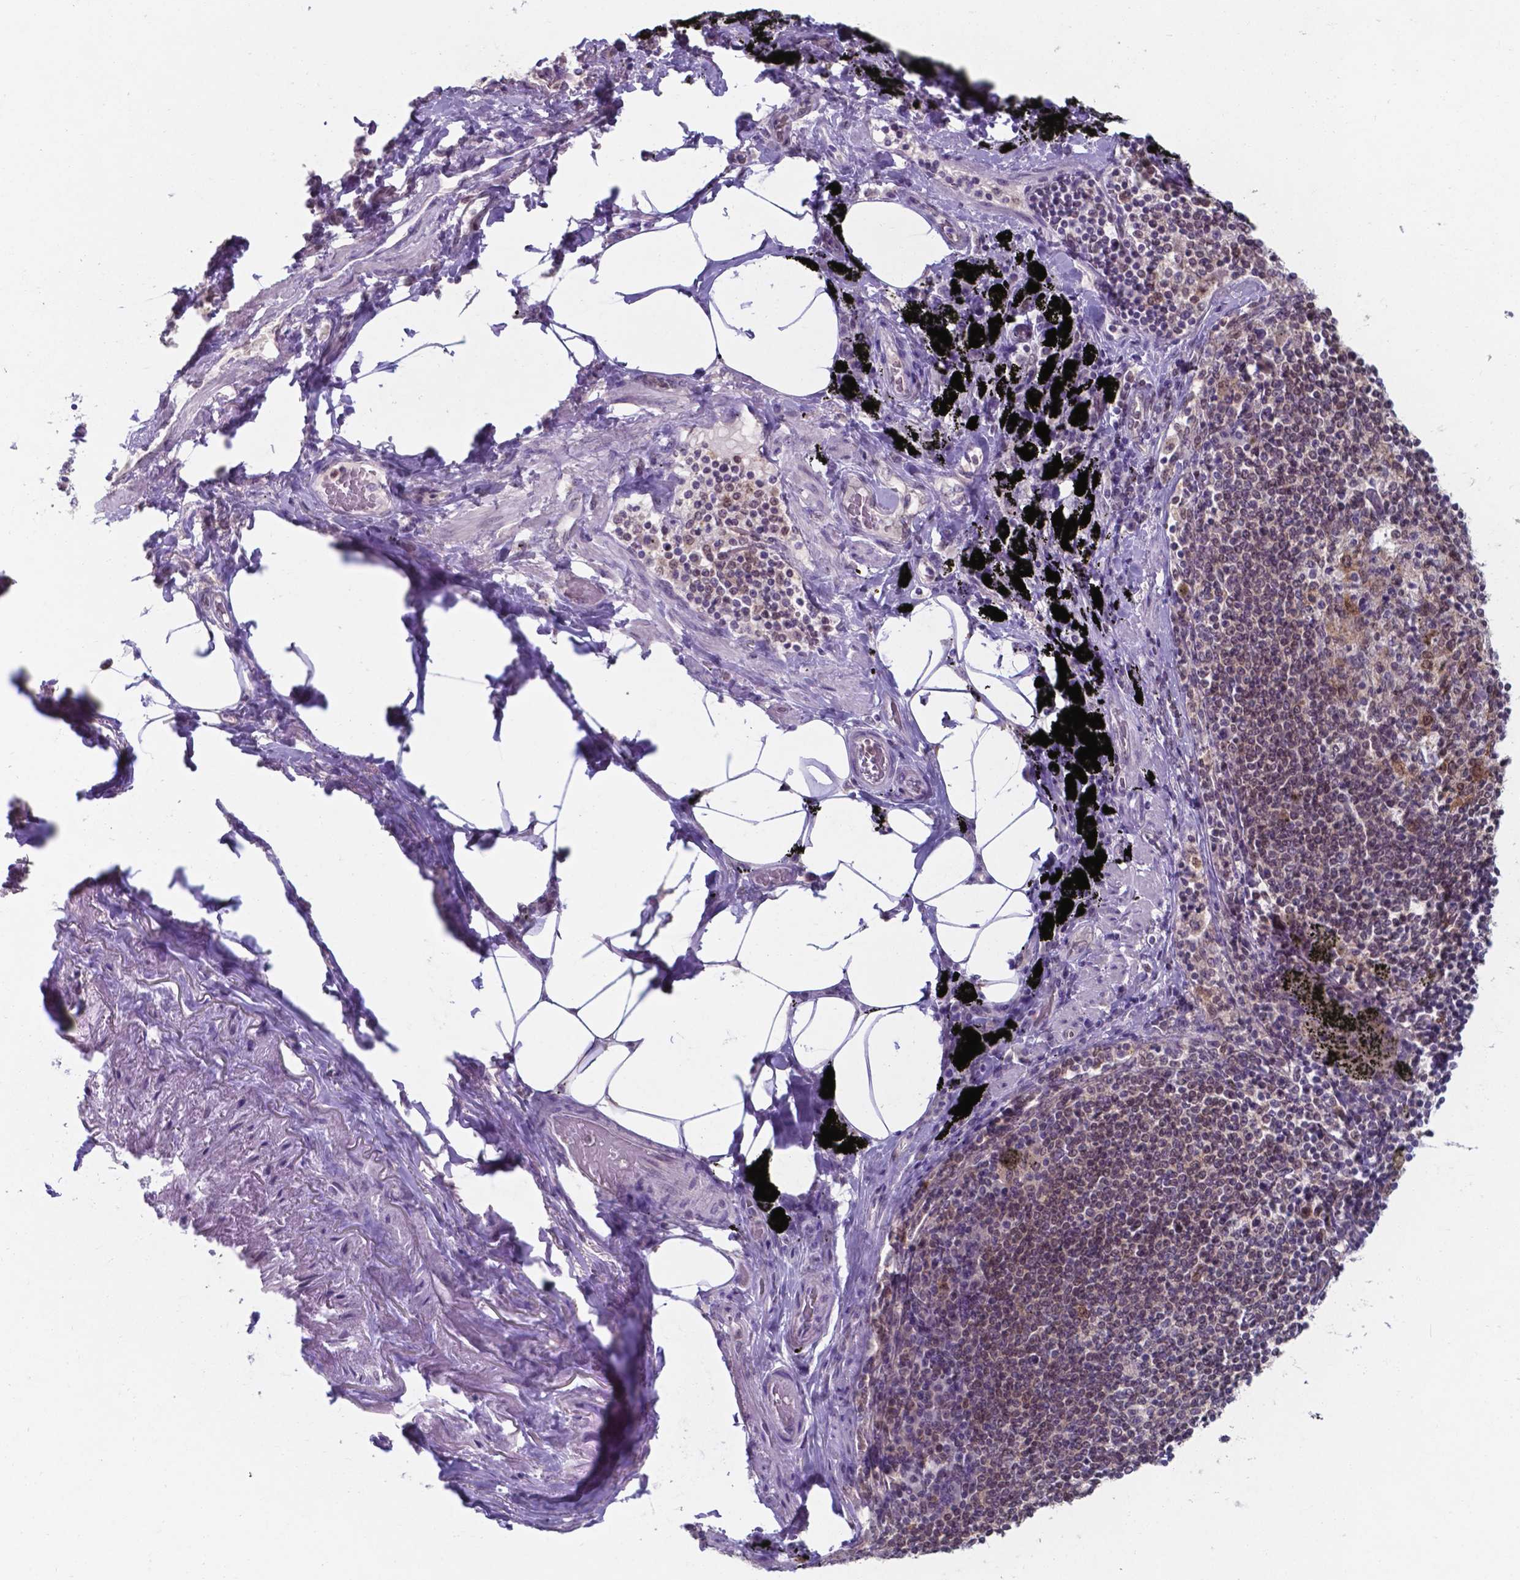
{"staining": {"intensity": "weak", "quantity": "<25%", "location": "cytoplasmic/membranous"}, "tissue": "adipose tissue", "cell_type": "Adipocytes", "image_type": "normal", "snomed": [{"axis": "morphology", "description": "Normal tissue, NOS"}, {"axis": "topography", "description": "Bronchus"}, {"axis": "topography", "description": "Lung"}], "caption": "An immunohistochemistry (IHC) histopathology image of normal adipose tissue is shown. There is no staining in adipocytes of adipose tissue. (Stains: DAB (3,3'-diaminobenzidine) IHC with hematoxylin counter stain, Microscopy: brightfield microscopy at high magnification).", "gene": "UBE2E2", "patient": {"sex": "female", "age": 57}}